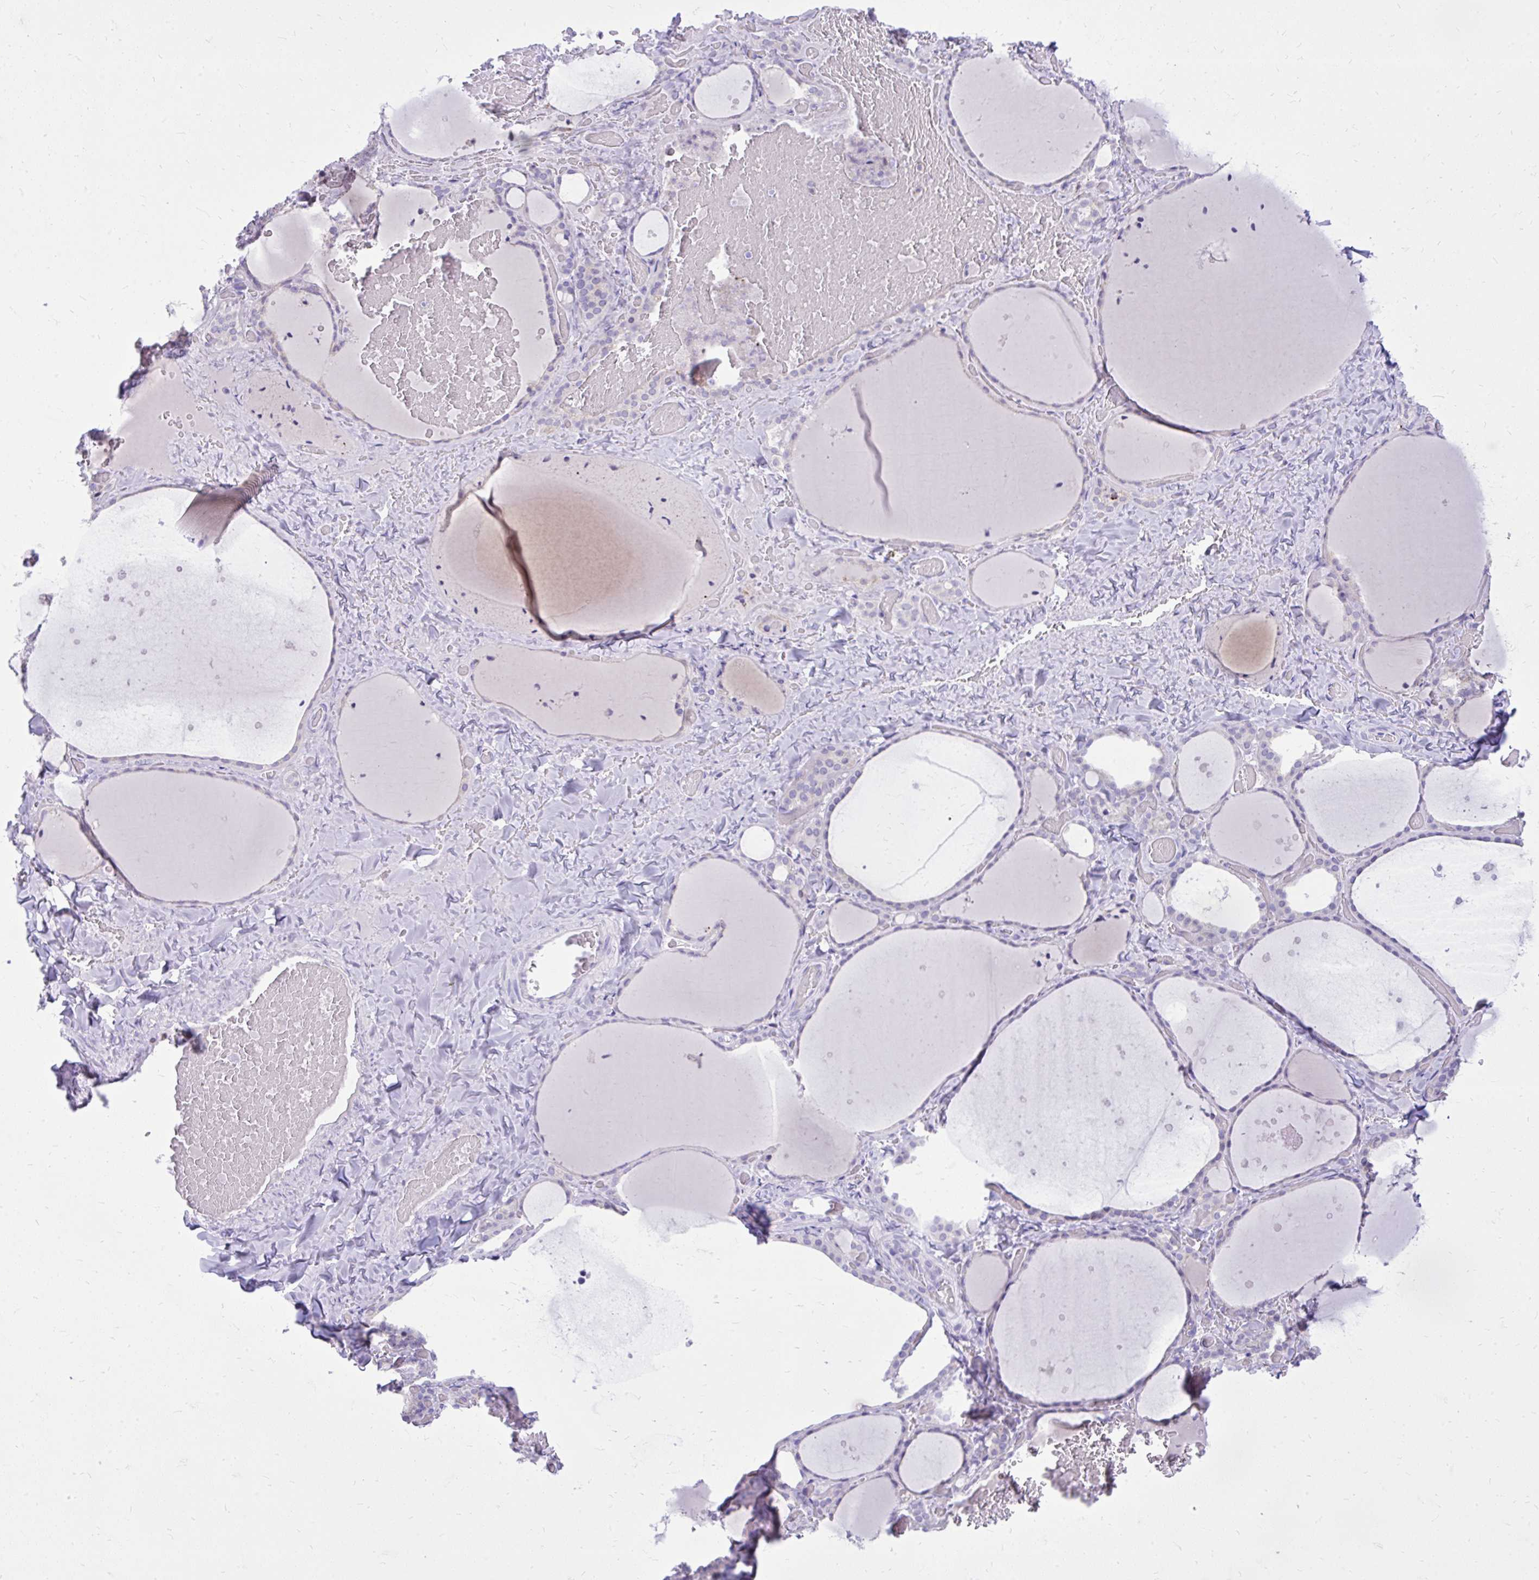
{"staining": {"intensity": "negative", "quantity": "none", "location": "none"}, "tissue": "thyroid gland", "cell_type": "Glandular cells", "image_type": "normal", "snomed": [{"axis": "morphology", "description": "Normal tissue, NOS"}, {"axis": "topography", "description": "Thyroid gland"}], "caption": "The image exhibits no staining of glandular cells in benign thyroid gland.", "gene": "NNMT", "patient": {"sex": "female", "age": 36}}